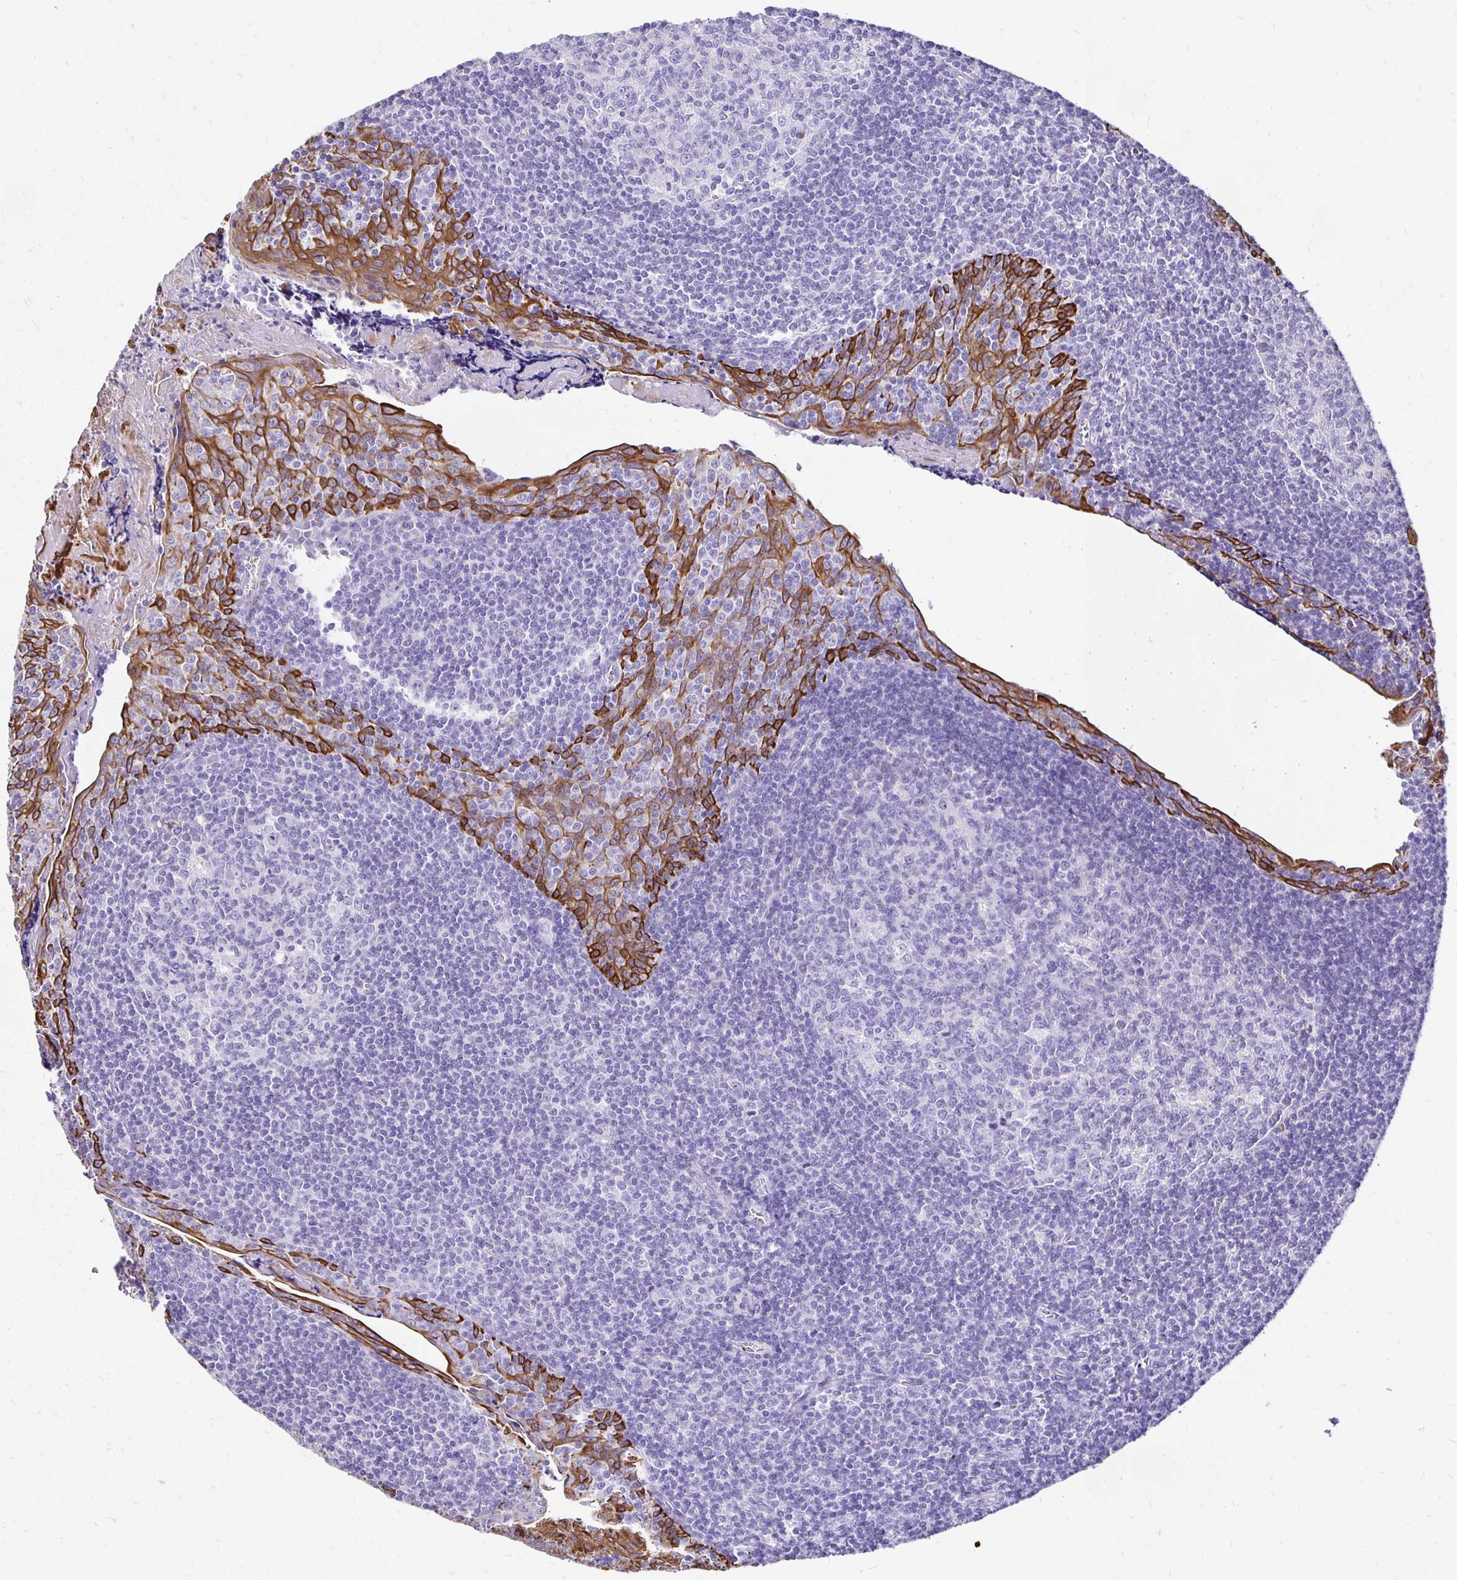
{"staining": {"intensity": "negative", "quantity": "none", "location": "none"}, "tissue": "tonsil", "cell_type": "Germinal center cells", "image_type": "normal", "snomed": [{"axis": "morphology", "description": "Normal tissue, NOS"}, {"axis": "morphology", "description": "Inflammation, NOS"}, {"axis": "topography", "description": "Tonsil"}], "caption": "IHC of benign human tonsil reveals no staining in germinal center cells.", "gene": "TAF1D", "patient": {"sex": "female", "age": 31}}